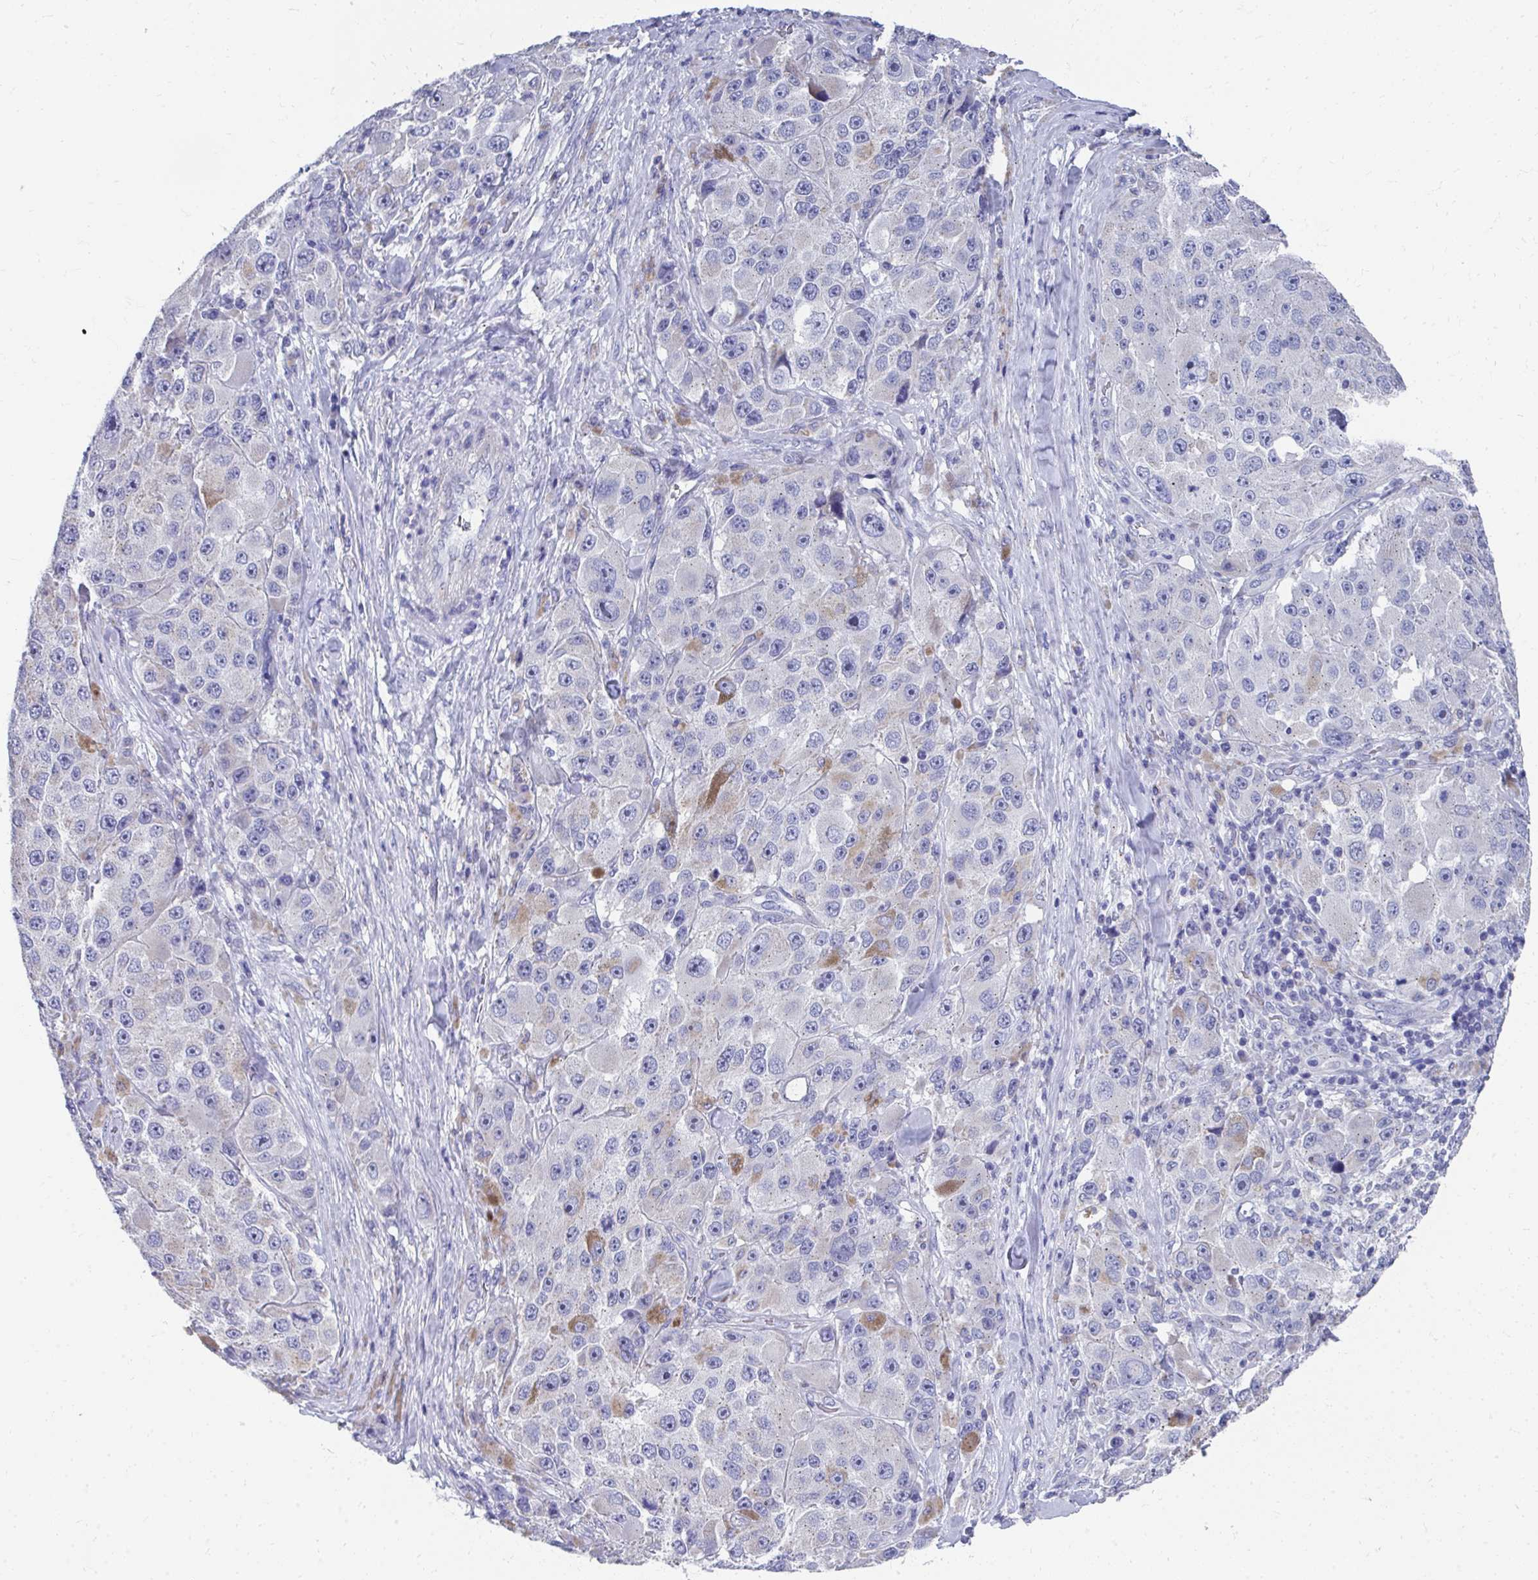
{"staining": {"intensity": "negative", "quantity": "none", "location": "none"}, "tissue": "melanoma", "cell_type": "Tumor cells", "image_type": "cancer", "snomed": [{"axis": "morphology", "description": "Malignant melanoma, Metastatic site"}, {"axis": "topography", "description": "Lymph node"}], "caption": "An immunohistochemistry (IHC) histopathology image of melanoma is shown. There is no staining in tumor cells of melanoma. (Brightfield microscopy of DAB (3,3'-diaminobenzidine) IHC at high magnification).", "gene": "TMPRSS2", "patient": {"sex": "male", "age": 62}}